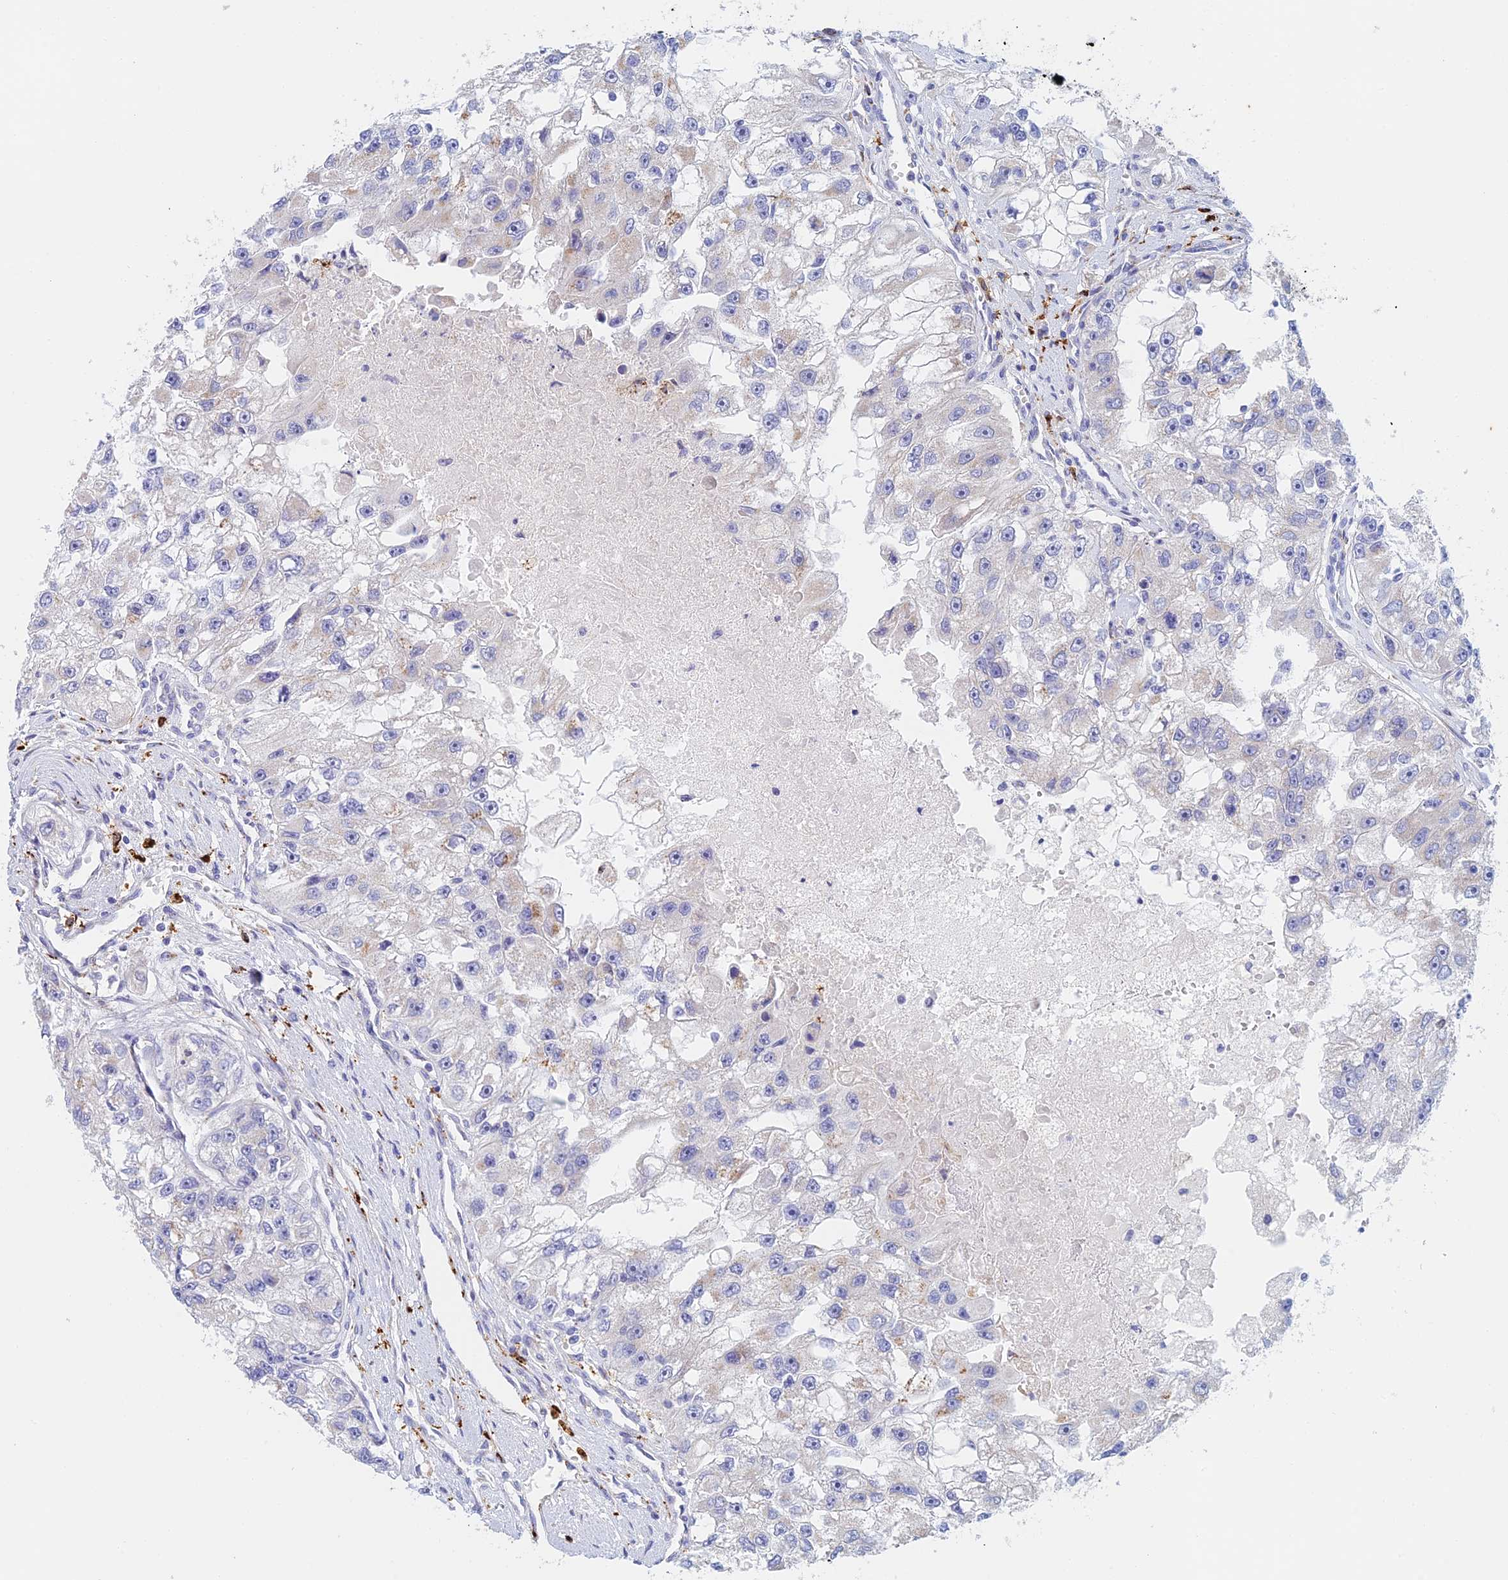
{"staining": {"intensity": "weak", "quantity": "<25%", "location": "cytoplasmic/membranous"}, "tissue": "renal cancer", "cell_type": "Tumor cells", "image_type": "cancer", "snomed": [{"axis": "morphology", "description": "Adenocarcinoma, NOS"}, {"axis": "topography", "description": "Kidney"}], "caption": "IHC of human renal cancer reveals no staining in tumor cells.", "gene": "SLC24A3", "patient": {"sex": "male", "age": 63}}